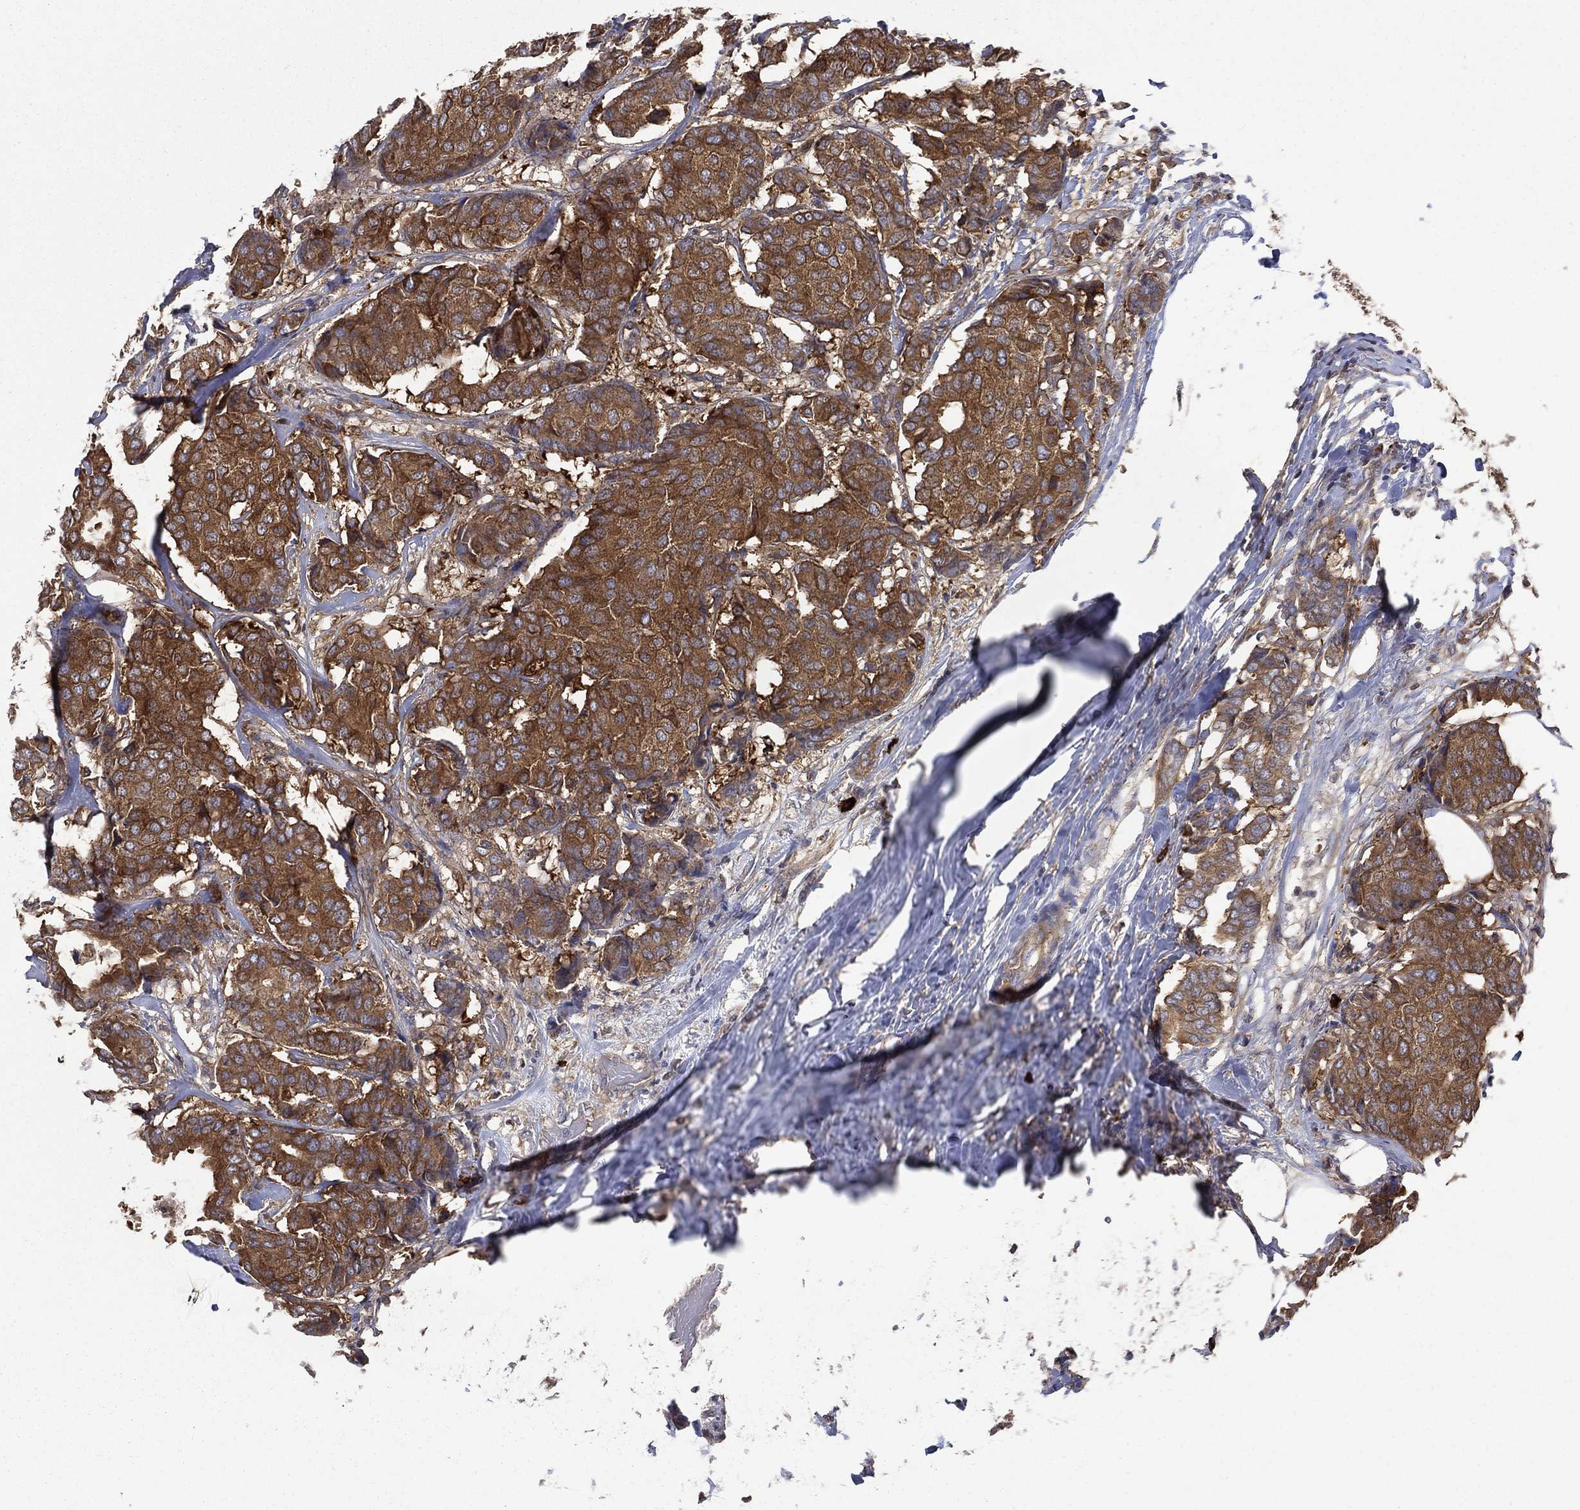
{"staining": {"intensity": "strong", "quantity": "25%-75%", "location": "cytoplasmic/membranous"}, "tissue": "breast cancer", "cell_type": "Tumor cells", "image_type": "cancer", "snomed": [{"axis": "morphology", "description": "Duct carcinoma"}, {"axis": "topography", "description": "Breast"}], "caption": "IHC photomicrograph of neoplastic tissue: intraductal carcinoma (breast) stained using immunohistochemistry shows high levels of strong protein expression localized specifically in the cytoplasmic/membranous of tumor cells, appearing as a cytoplasmic/membranous brown color.", "gene": "SMPD3", "patient": {"sex": "female", "age": 75}}